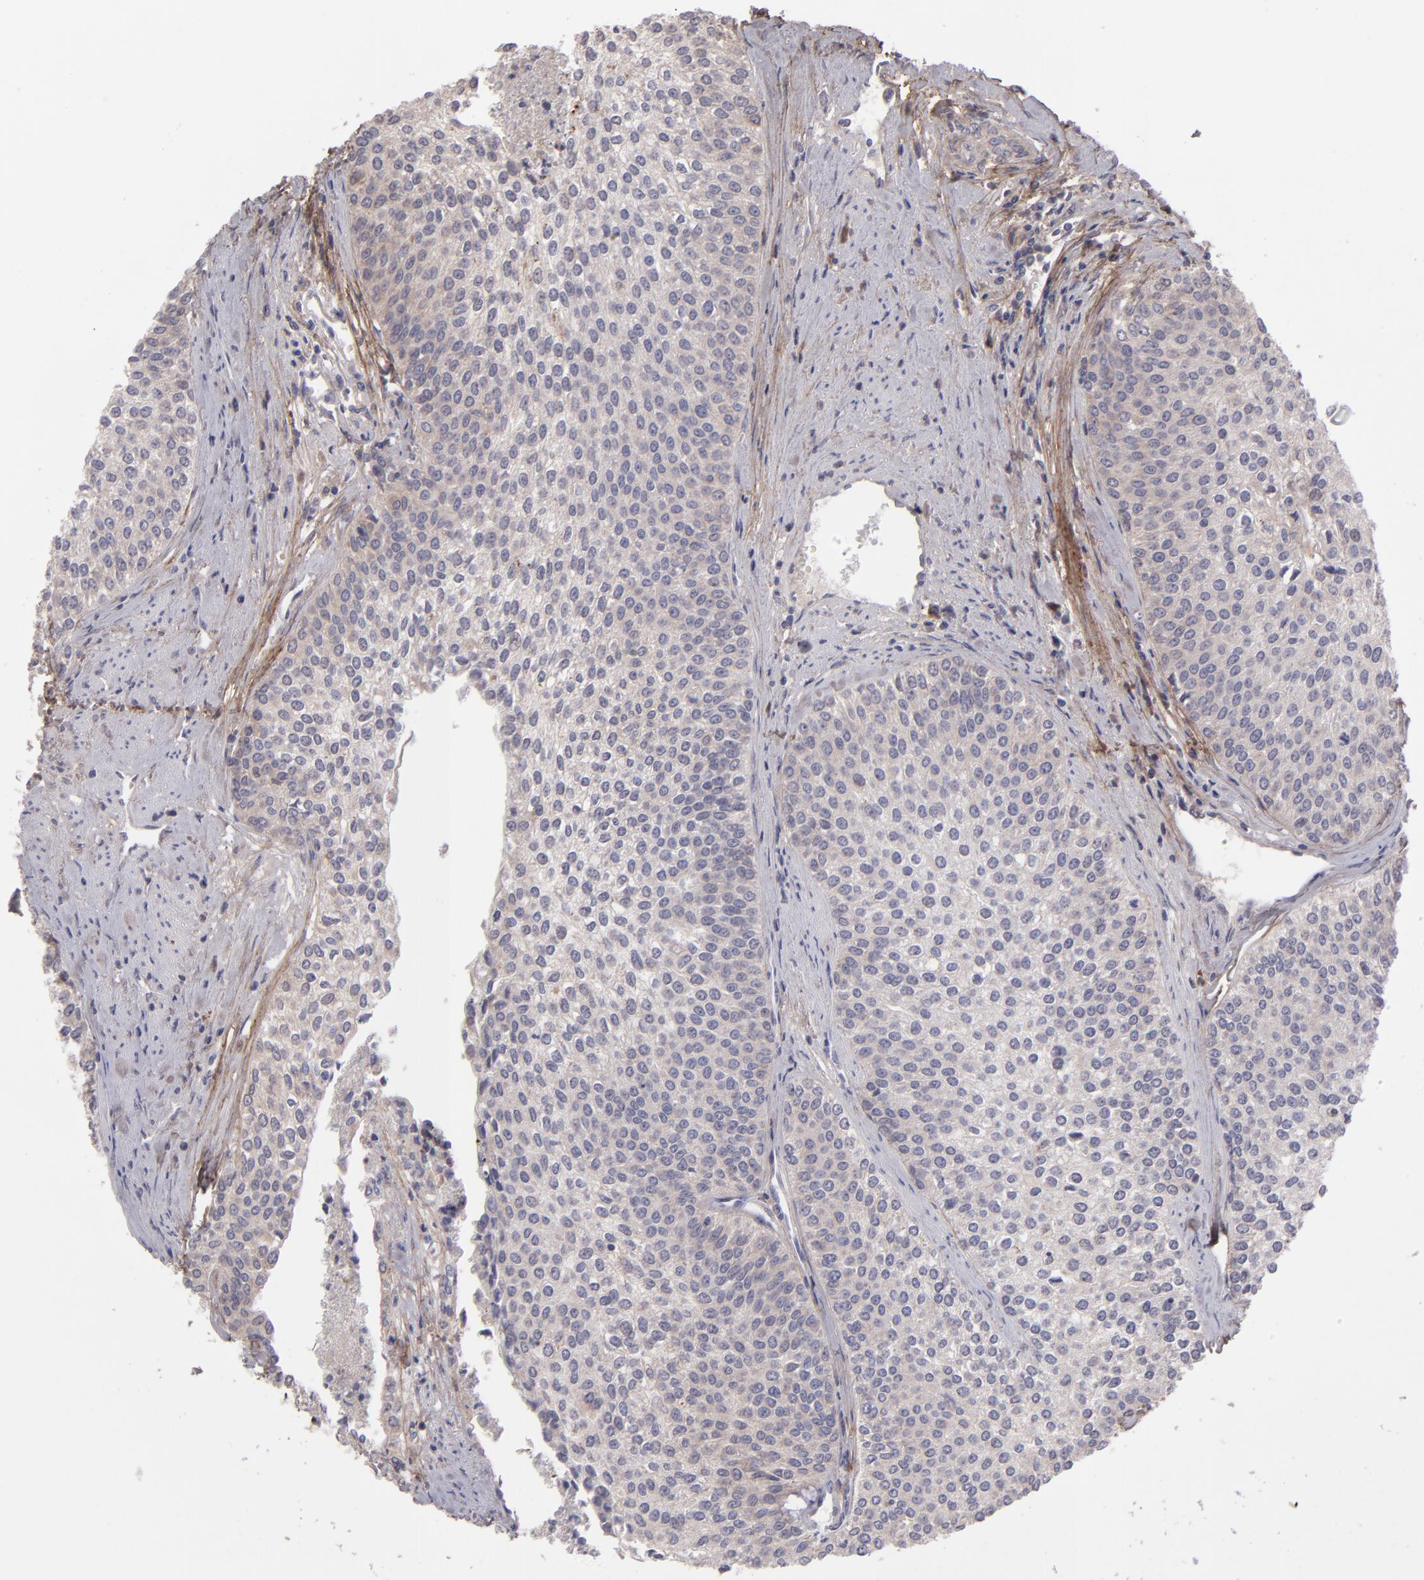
{"staining": {"intensity": "weak", "quantity": ">75%", "location": "cytoplasmic/membranous"}, "tissue": "urothelial cancer", "cell_type": "Tumor cells", "image_type": "cancer", "snomed": [{"axis": "morphology", "description": "Urothelial carcinoma, Low grade"}, {"axis": "topography", "description": "Urinary bladder"}], "caption": "Protein staining of urothelial cancer tissue exhibits weak cytoplasmic/membranous positivity in about >75% of tumor cells. The protein is stained brown, and the nuclei are stained in blue (DAB IHC with brightfield microscopy, high magnification).", "gene": "IL12A", "patient": {"sex": "female", "age": 73}}